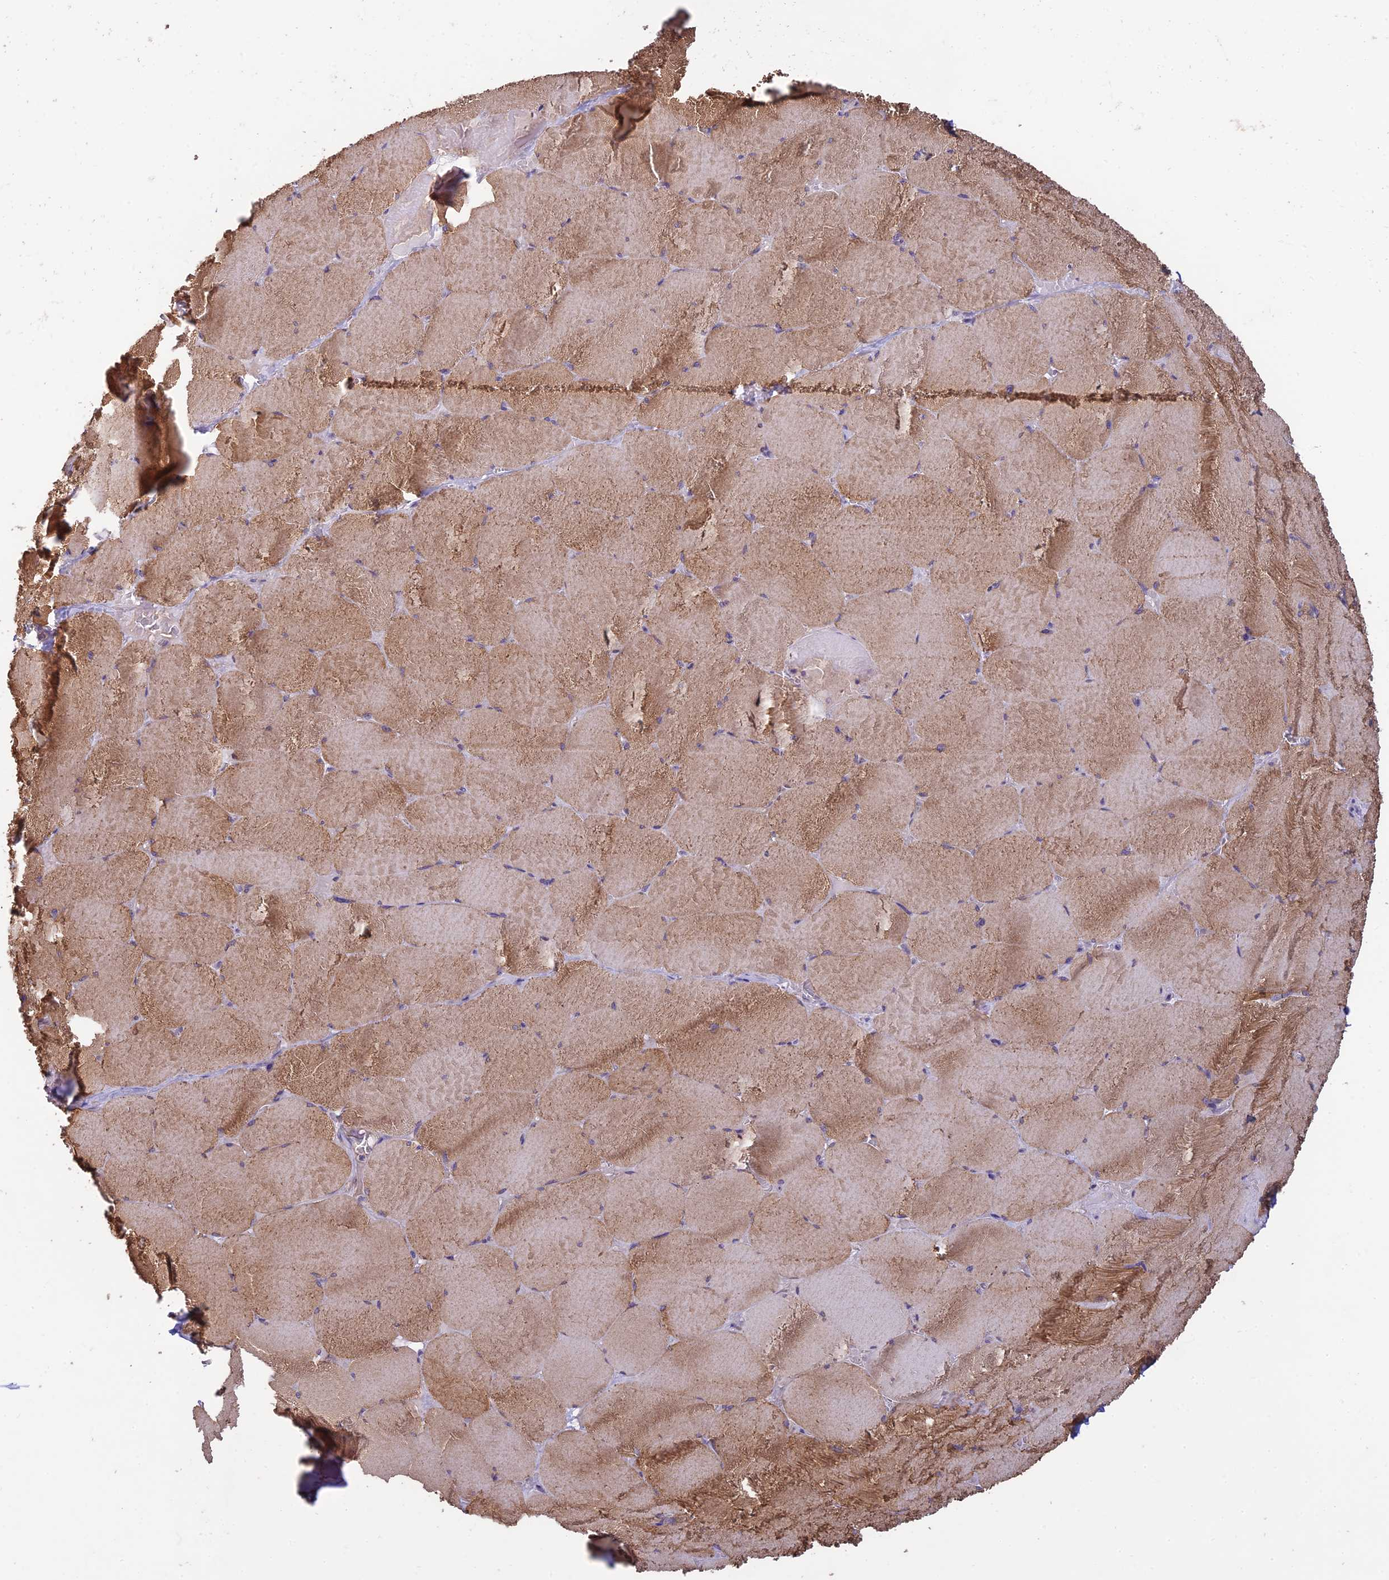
{"staining": {"intensity": "moderate", "quantity": "25%-75%", "location": "cytoplasmic/membranous"}, "tissue": "skeletal muscle", "cell_type": "Myocytes", "image_type": "normal", "snomed": [{"axis": "morphology", "description": "Normal tissue, NOS"}, {"axis": "topography", "description": "Skeletal muscle"}, {"axis": "topography", "description": "Head-Neck"}], "caption": "About 25%-75% of myocytes in normal human skeletal muscle exhibit moderate cytoplasmic/membranous protein staining as visualized by brown immunohistochemical staining.", "gene": "MRNIP", "patient": {"sex": "male", "age": 66}}